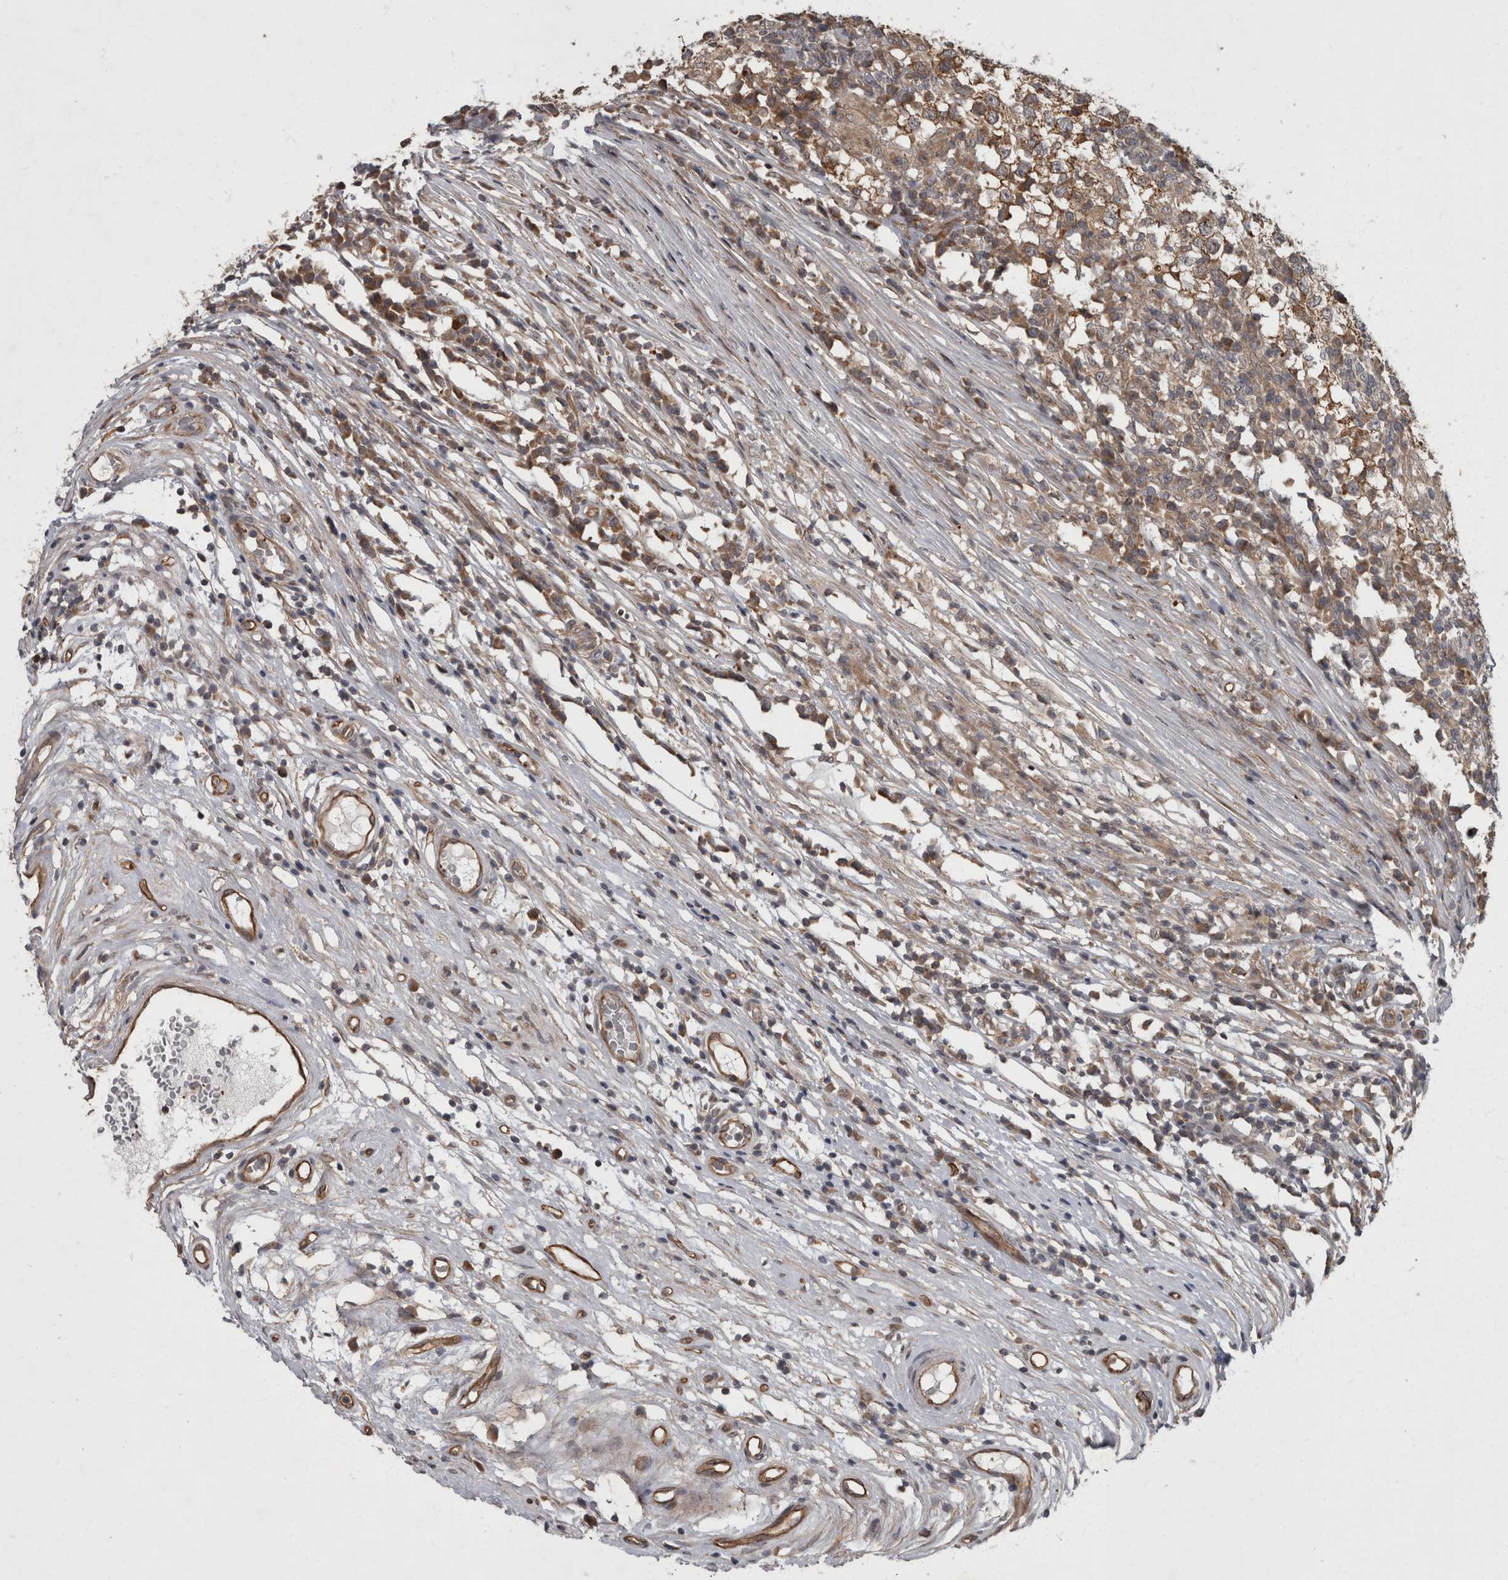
{"staining": {"intensity": "moderate", "quantity": ">75%", "location": "cytoplasmic/membranous"}, "tissue": "testis cancer", "cell_type": "Tumor cells", "image_type": "cancer", "snomed": [{"axis": "morphology", "description": "Seminoma, NOS"}, {"axis": "topography", "description": "Testis"}], "caption": "Protein analysis of testis cancer tissue reveals moderate cytoplasmic/membranous positivity in approximately >75% of tumor cells.", "gene": "VEGFD", "patient": {"sex": "male", "age": 65}}